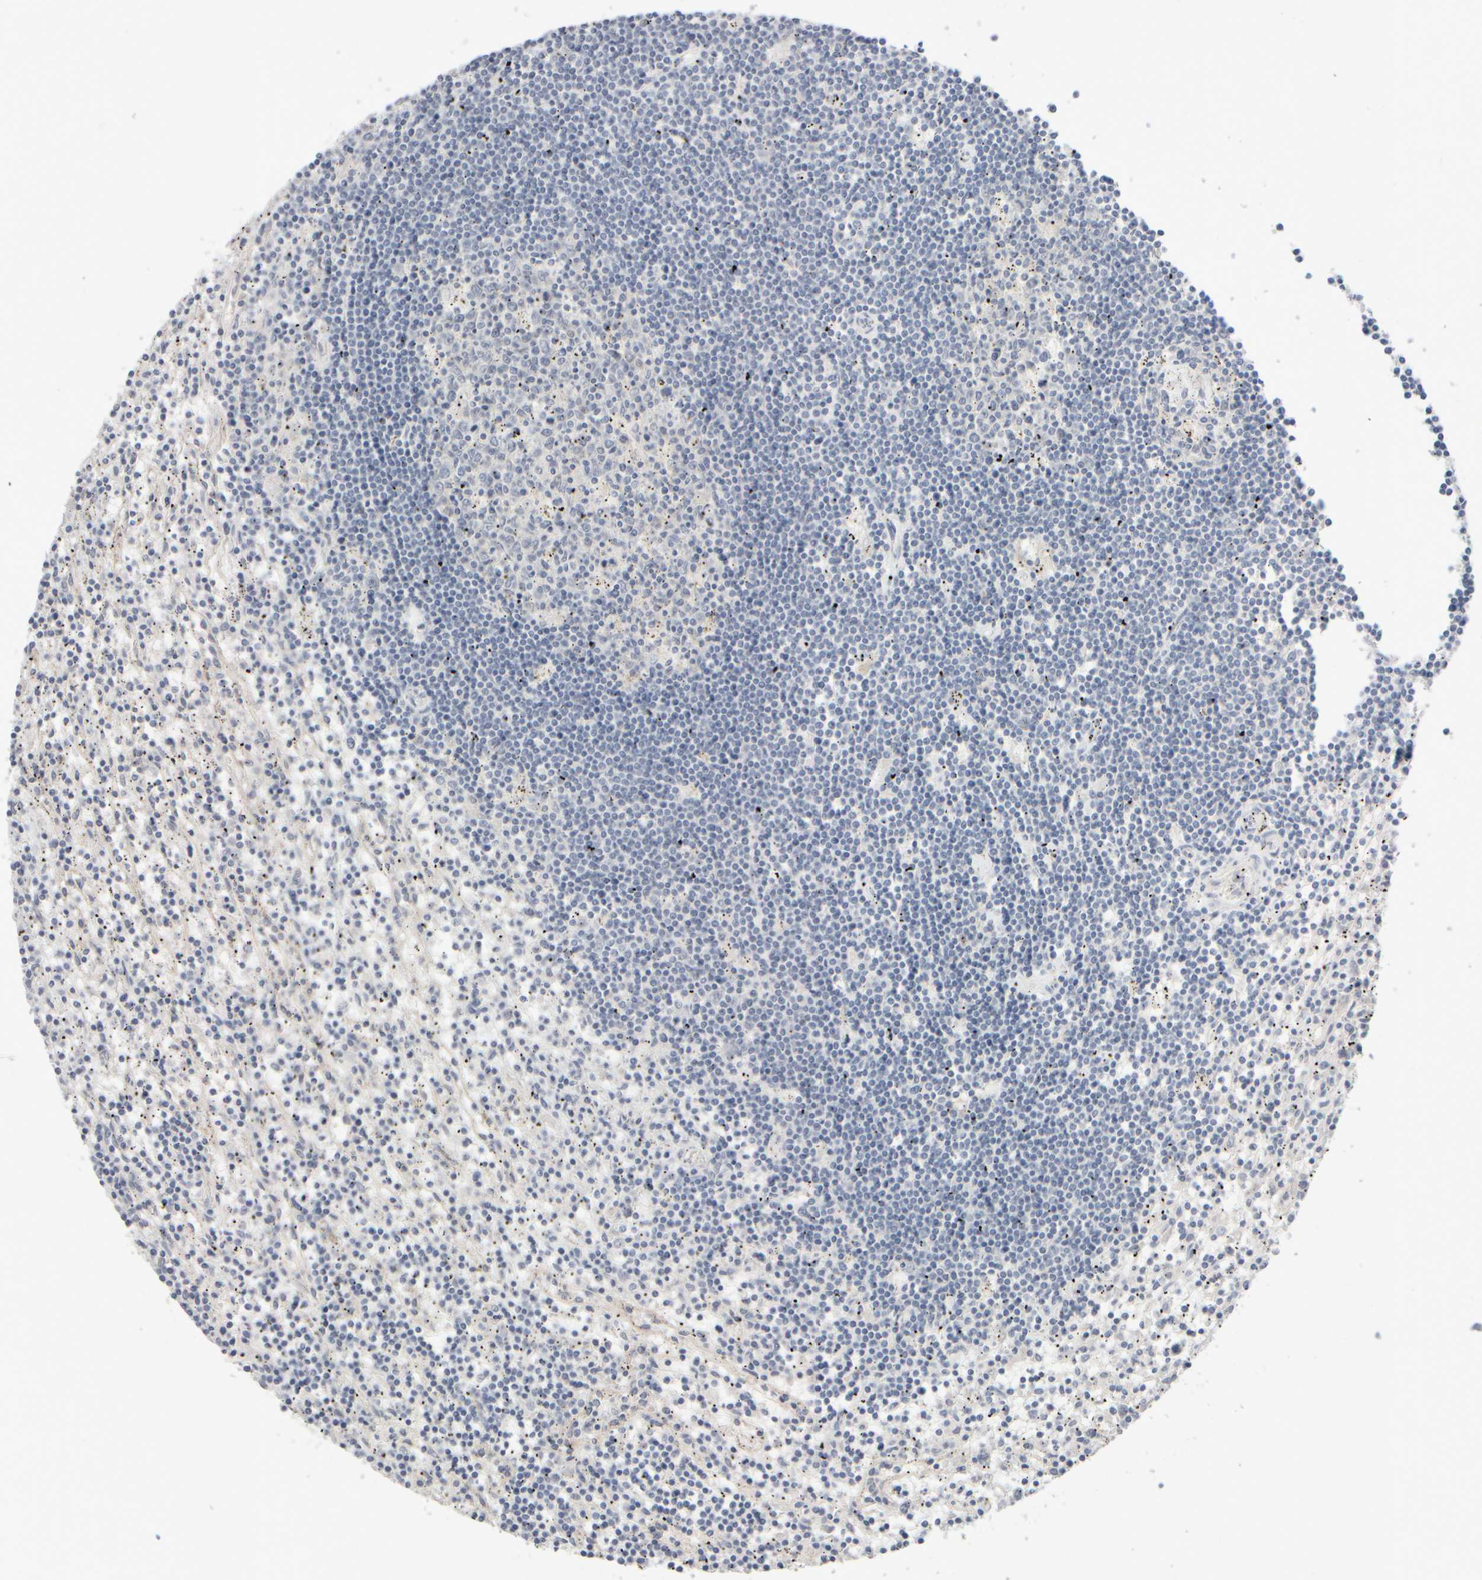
{"staining": {"intensity": "negative", "quantity": "none", "location": "none"}, "tissue": "lymphoma", "cell_type": "Tumor cells", "image_type": "cancer", "snomed": [{"axis": "morphology", "description": "Malignant lymphoma, non-Hodgkin's type, Low grade"}, {"axis": "topography", "description": "Spleen"}], "caption": "The immunohistochemistry photomicrograph has no significant staining in tumor cells of lymphoma tissue.", "gene": "GOPC", "patient": {"sex": "male", "age": 76}}